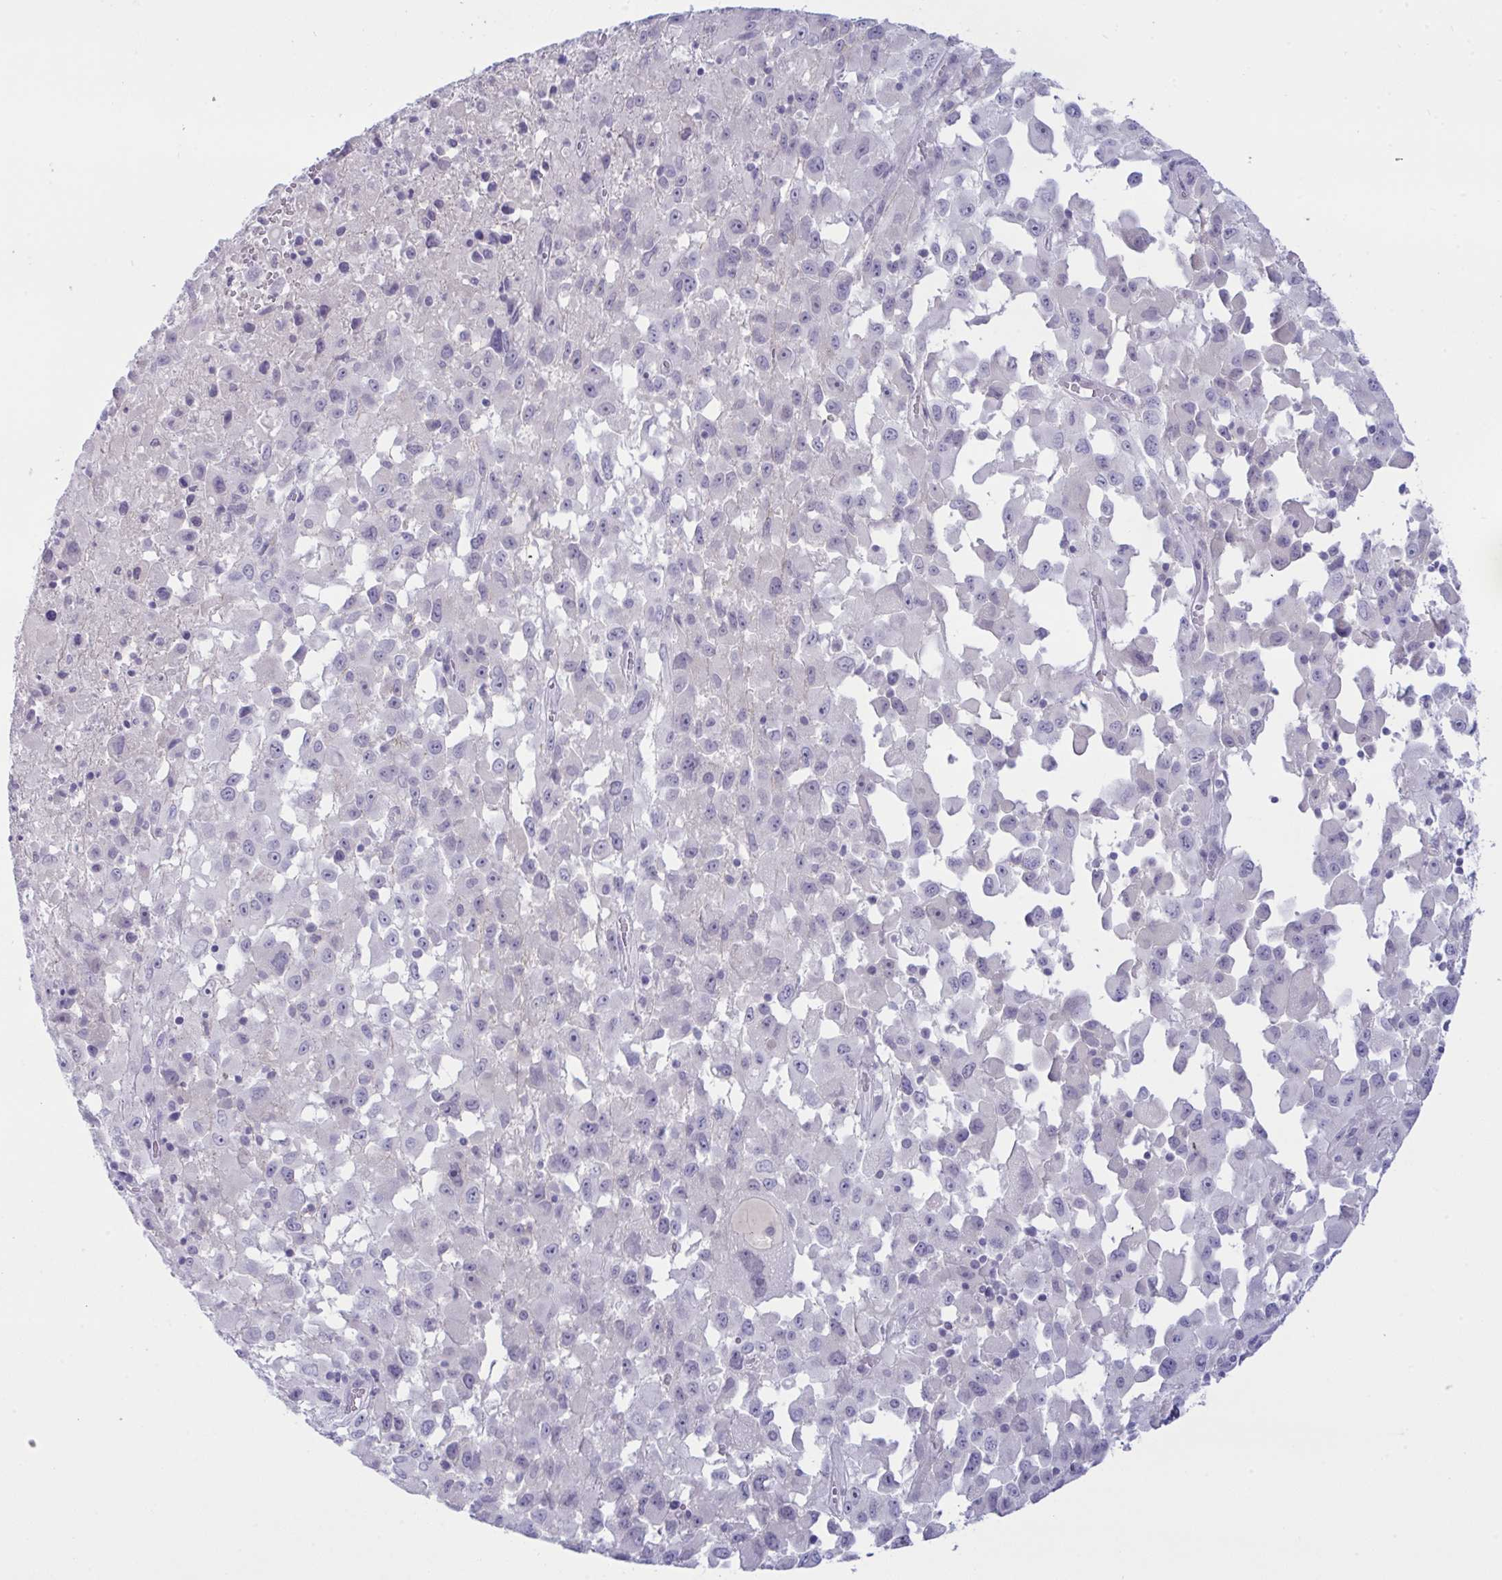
{"staining": {"intensity": "negative", "quantity": "none", "location": "none"}, "tissue": "melanoma", "cell_type": "Tumor cells", "image_type": "cancer", "snomed": [{"axis": "morphology", "description": "Malignant melanoma, Metastatic site"}, {"axis": "topography", "description": "Soft tissue"}], "caption": "The histopathology image demonstrates no significant expression in tumor cells of melanoma.", "gene": "TENT5D", "patient": {"sex": "male", "age": 50}}